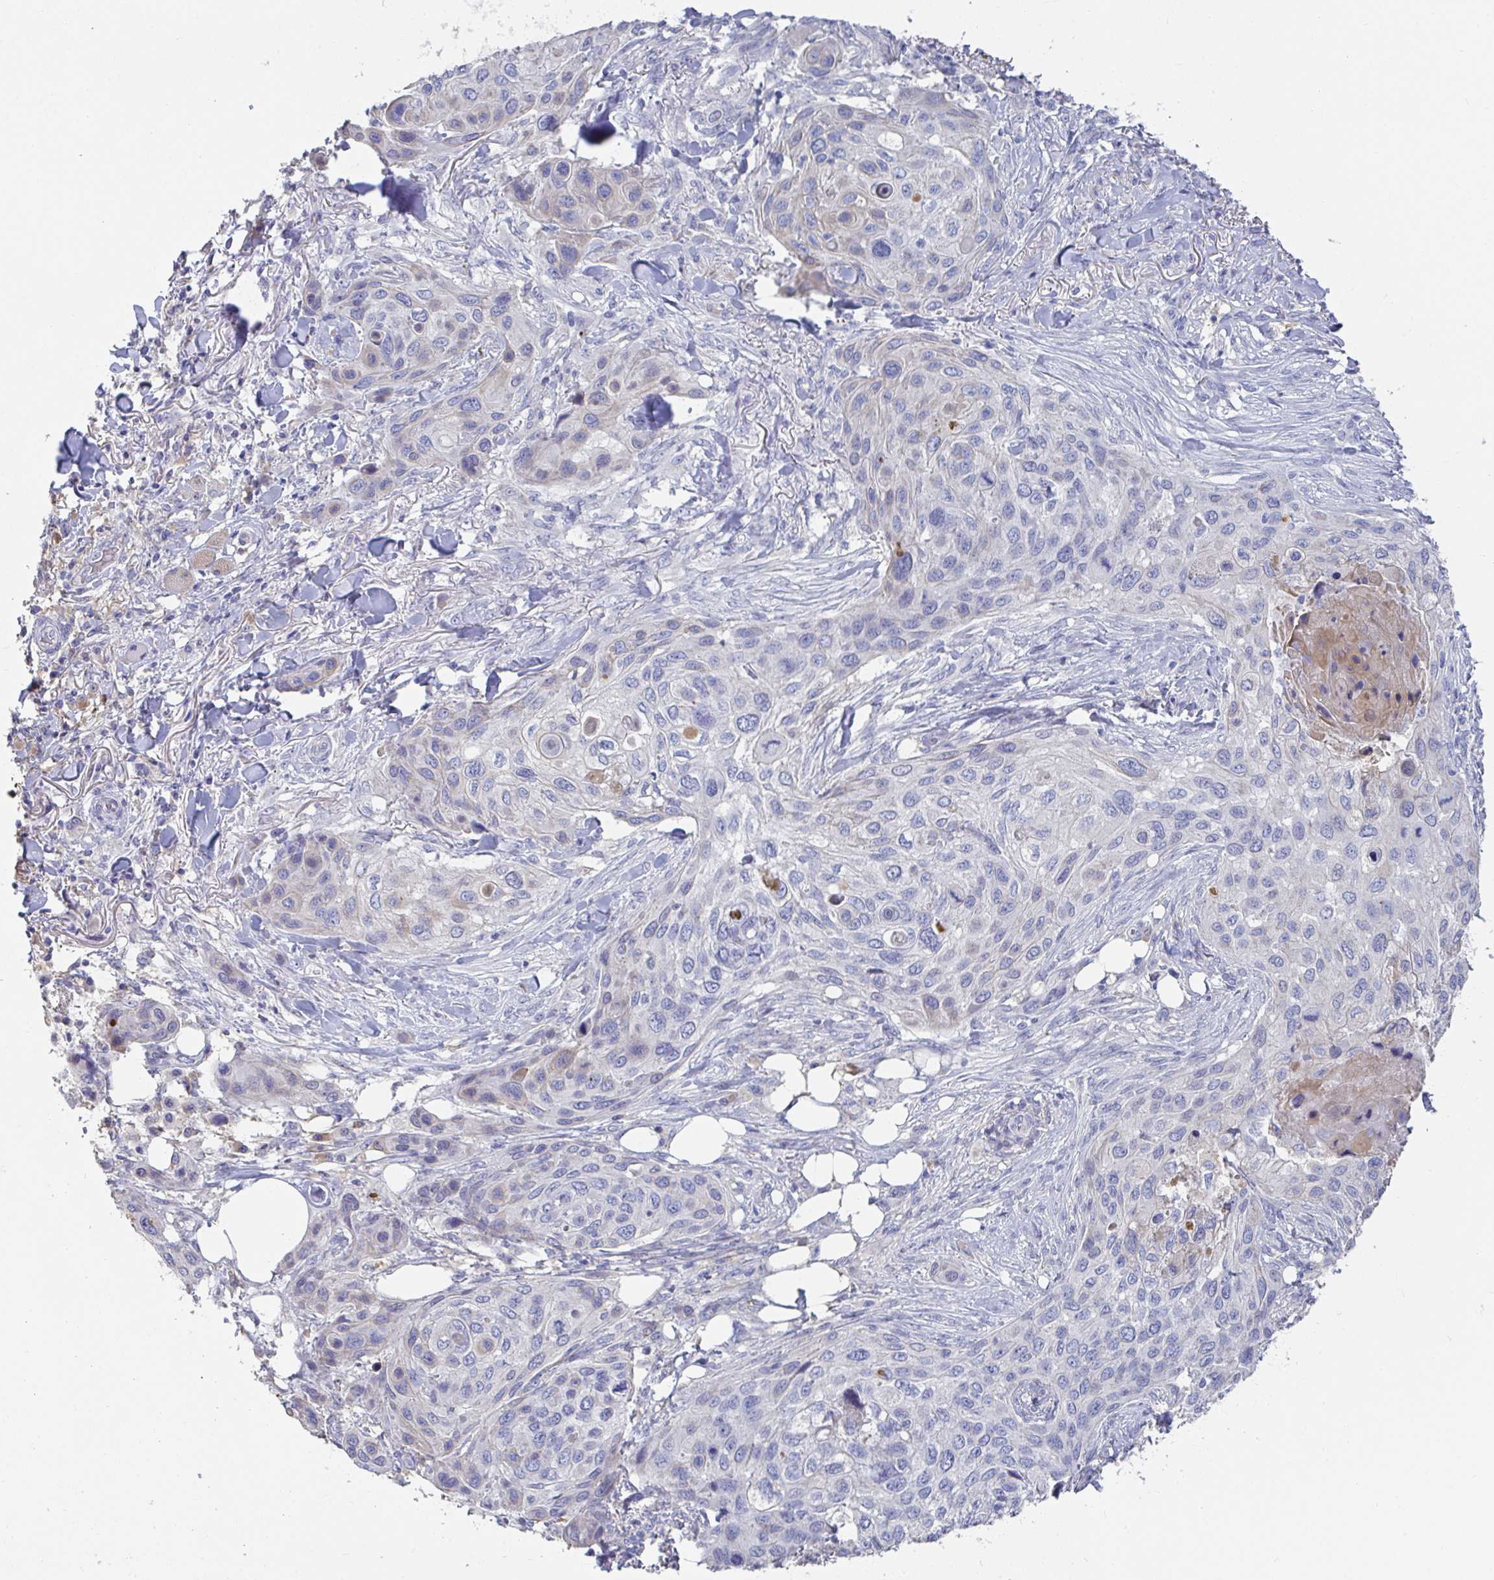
{"staining": {"intensity": "negative", "quantity": "none", "location": "none"}, "tissue": "skin cancer", "cell_type": "Tumor cells", "image_type": "cancer", "snomed": [{"axis": "morphology", "description": "Squamous cell carcinoma, NOS"}, {"axis": "topography", "description": "Skin"}], "caption": "A high-resolution histopathology image shows IHC staining of squamous cell carcinoma (skin), which displays no significant staining in tumor cells.", "gene": "ANO5", "patient": {"sex": "female", "age": 87}}